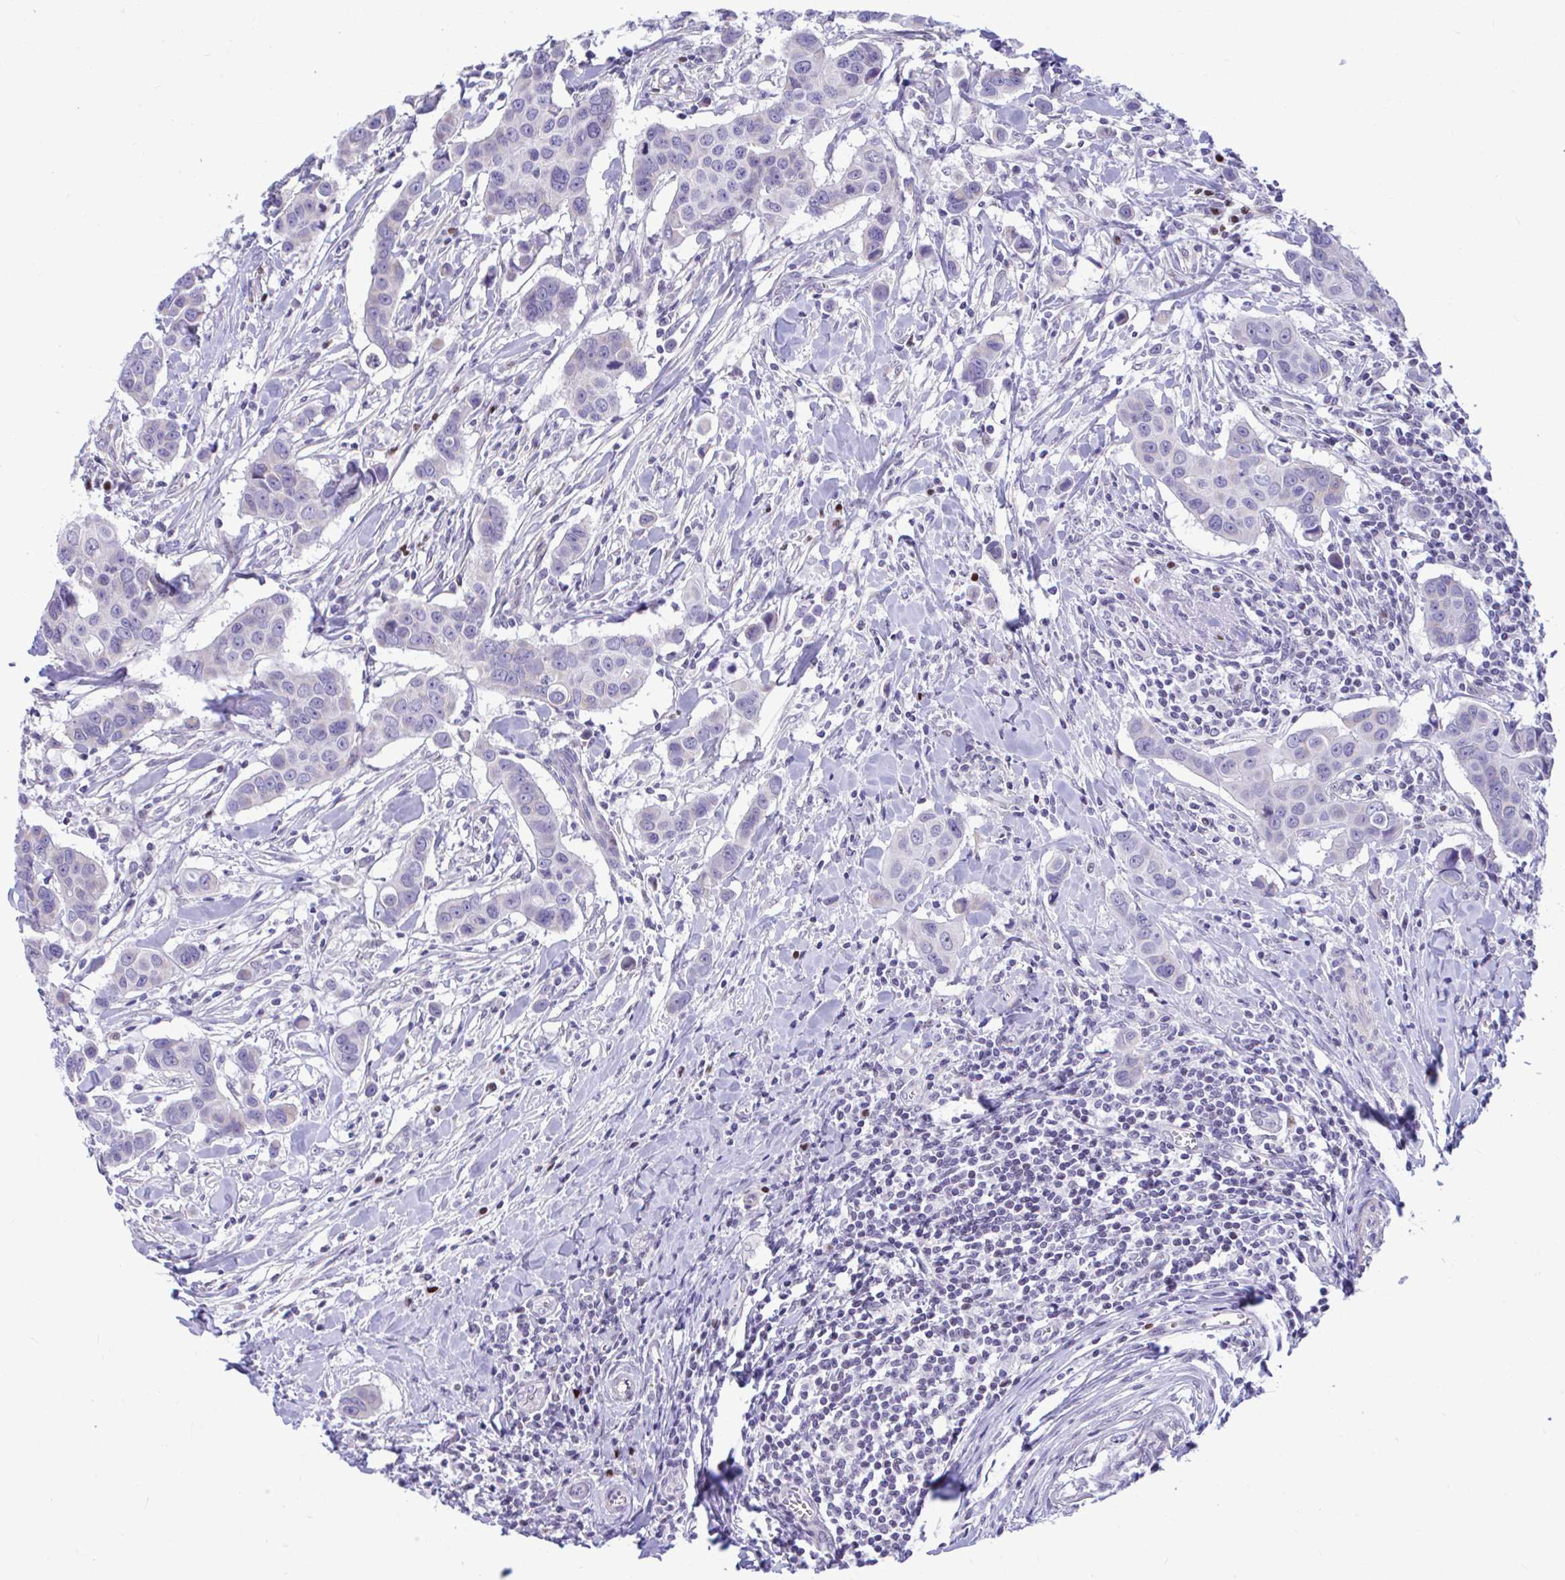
{"staining": {"intensity": "weak", "quantity": "<25%", "location": "cytoplasmic/membranous"}, "tissue": "breast cancer", "cell_type": "Tumor cells", "image_type": "cancer", "snomed": [{"axis": "morphology", "description": "Duct carcinoma"}, {"axis": "topography", "description": "Breast"}], "caption": "IHC micrograph of human breast intraductal carcinoma stained for a protein (brown), which shows no expression in tumor cells.", "gene": "SLC25A51", "patient": {"sex": "female", "age": 24}}